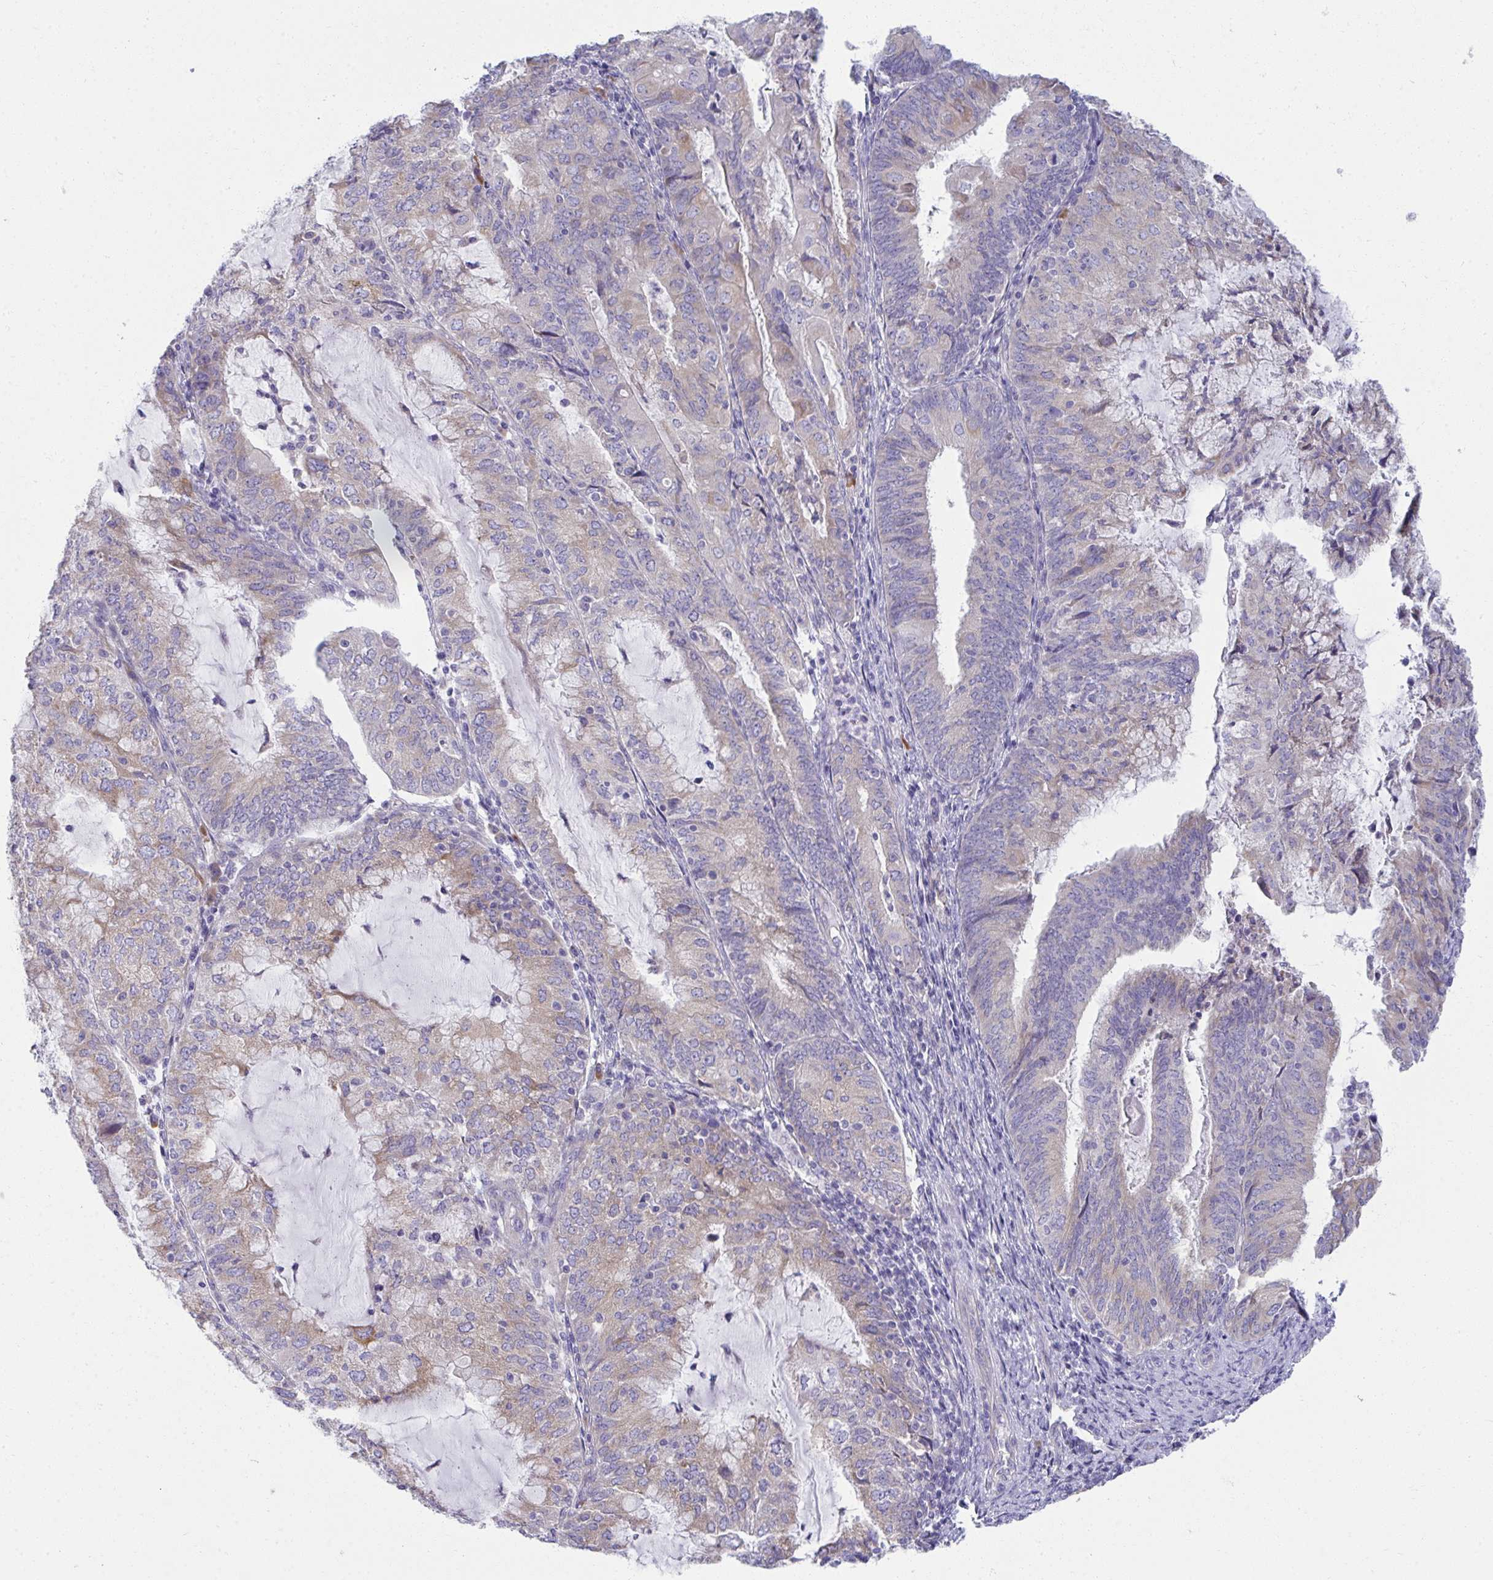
{"staining": {"intensity": "weak", "quantity": "25%-75%", "location": "cytoplasmic/membranous"}, "tissue": "endometrial cancer", "cell_type": "Tumor cells", "image_type": "cancer", "snomed": [{"axis": "morphology", "description": "Adenocarcinoma, NOS"}, {"axis": "topography", "description": "Endometrium"}], "caption": "About 25%-75% of tumor cells in human endometrial adenocarcinoma show weak cytoplasmic/membranous protein positivity as visualized by brown immunohistochemical staining.", "gene": "FASLG", "patient": {"sex": "female", "age": 81}}